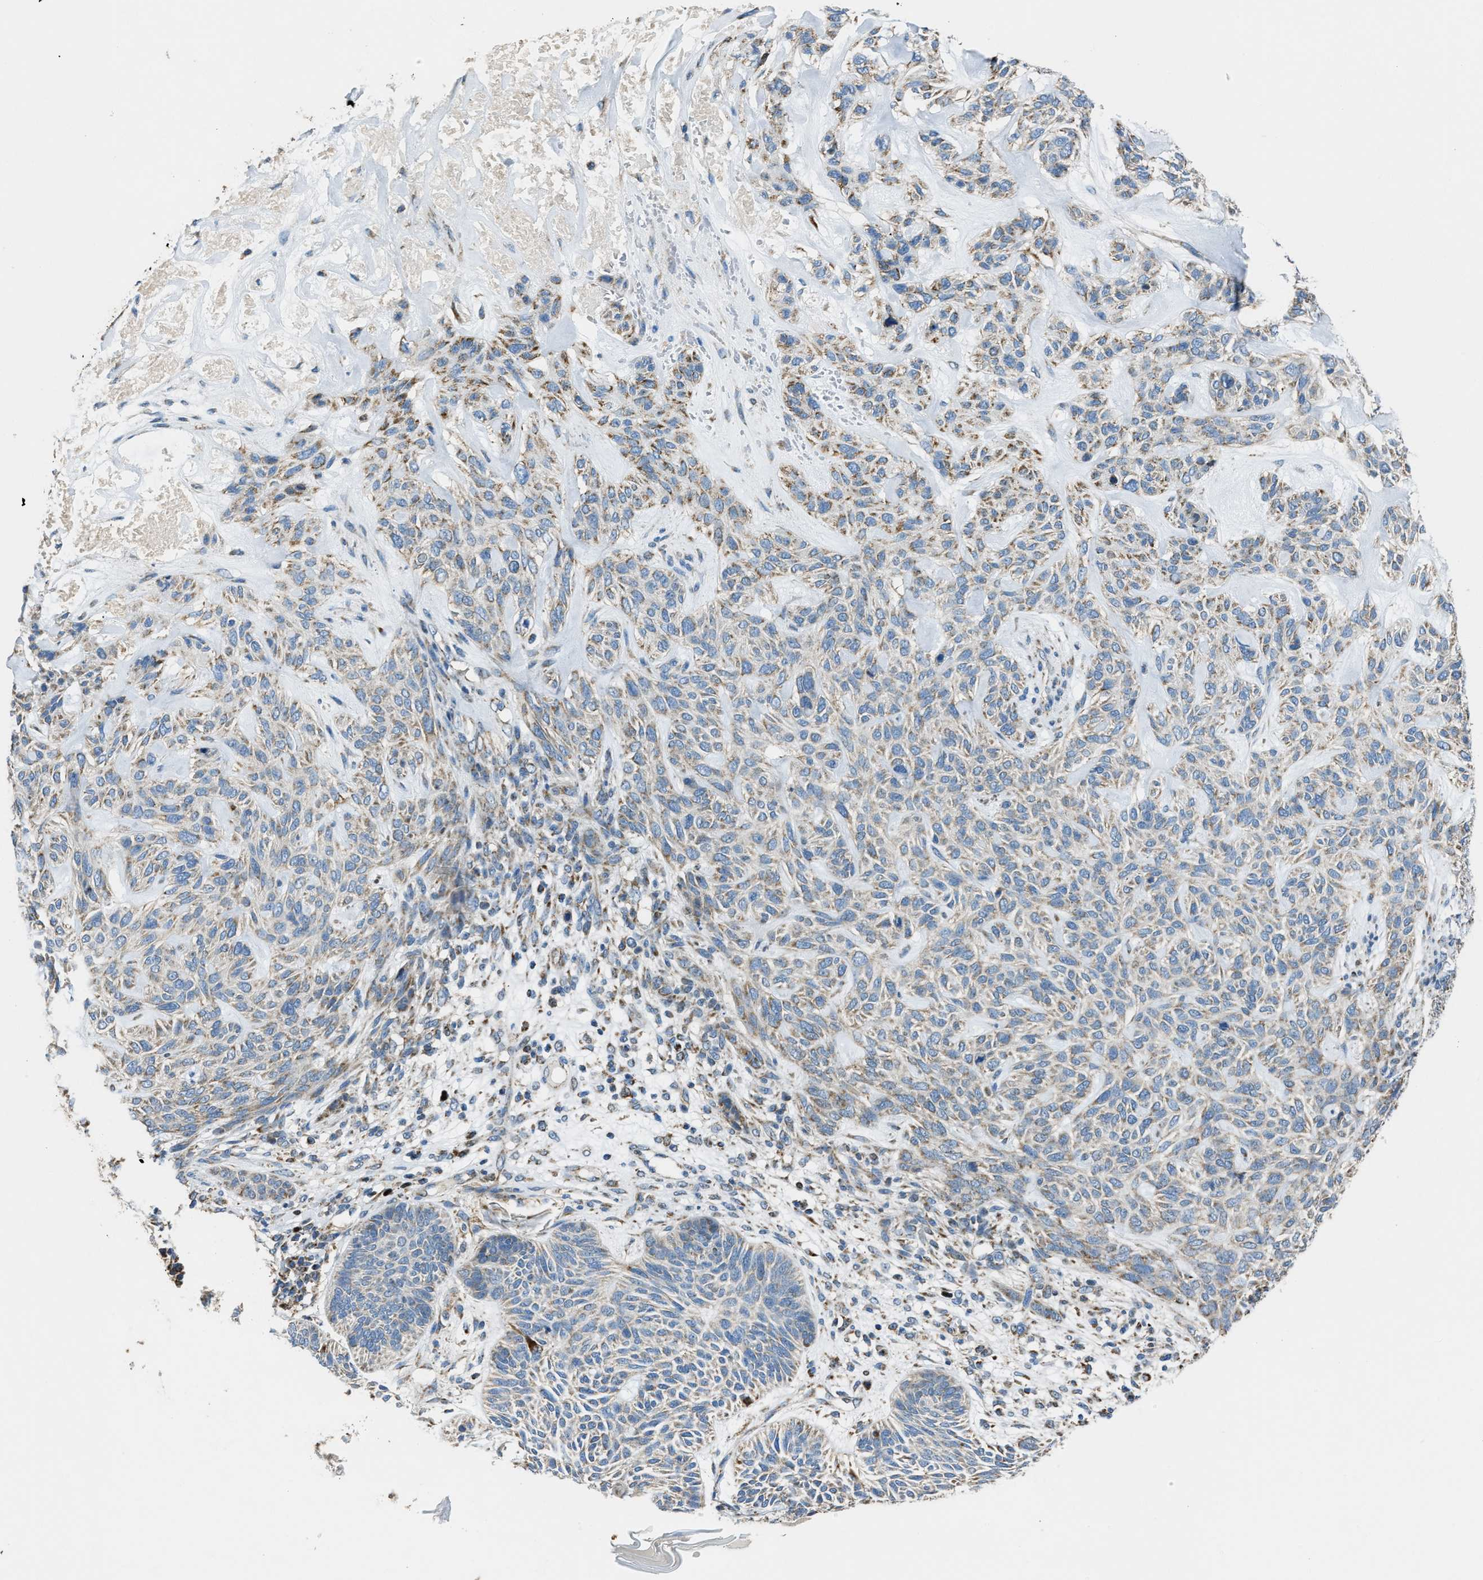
{"staining": {"intensity": "weak", "quantity": "25%-75%", "location": "cytoplasmic/membranous"}, "tissue": "skin cancer", "cell_type": "Tumor cells", "image_type": "cancer", "snomed": [{"axis": "morphology", "description": "Basal cell carcinoma"}, {"axis": "topography", "description": "Skin"}], "caption": "Immunohistochemistry image of neoplastic tissue: human basal cell carcinoma (skin) stained using IHC exhibits low levels of weak protein expression localized specifically in the cytoplasmic/membranous of tumor cells, appearing as a cytoplasmic/membranous brown color.", "gene": "SLC25A11", "patient": {"sex": "male", "age": 55}}